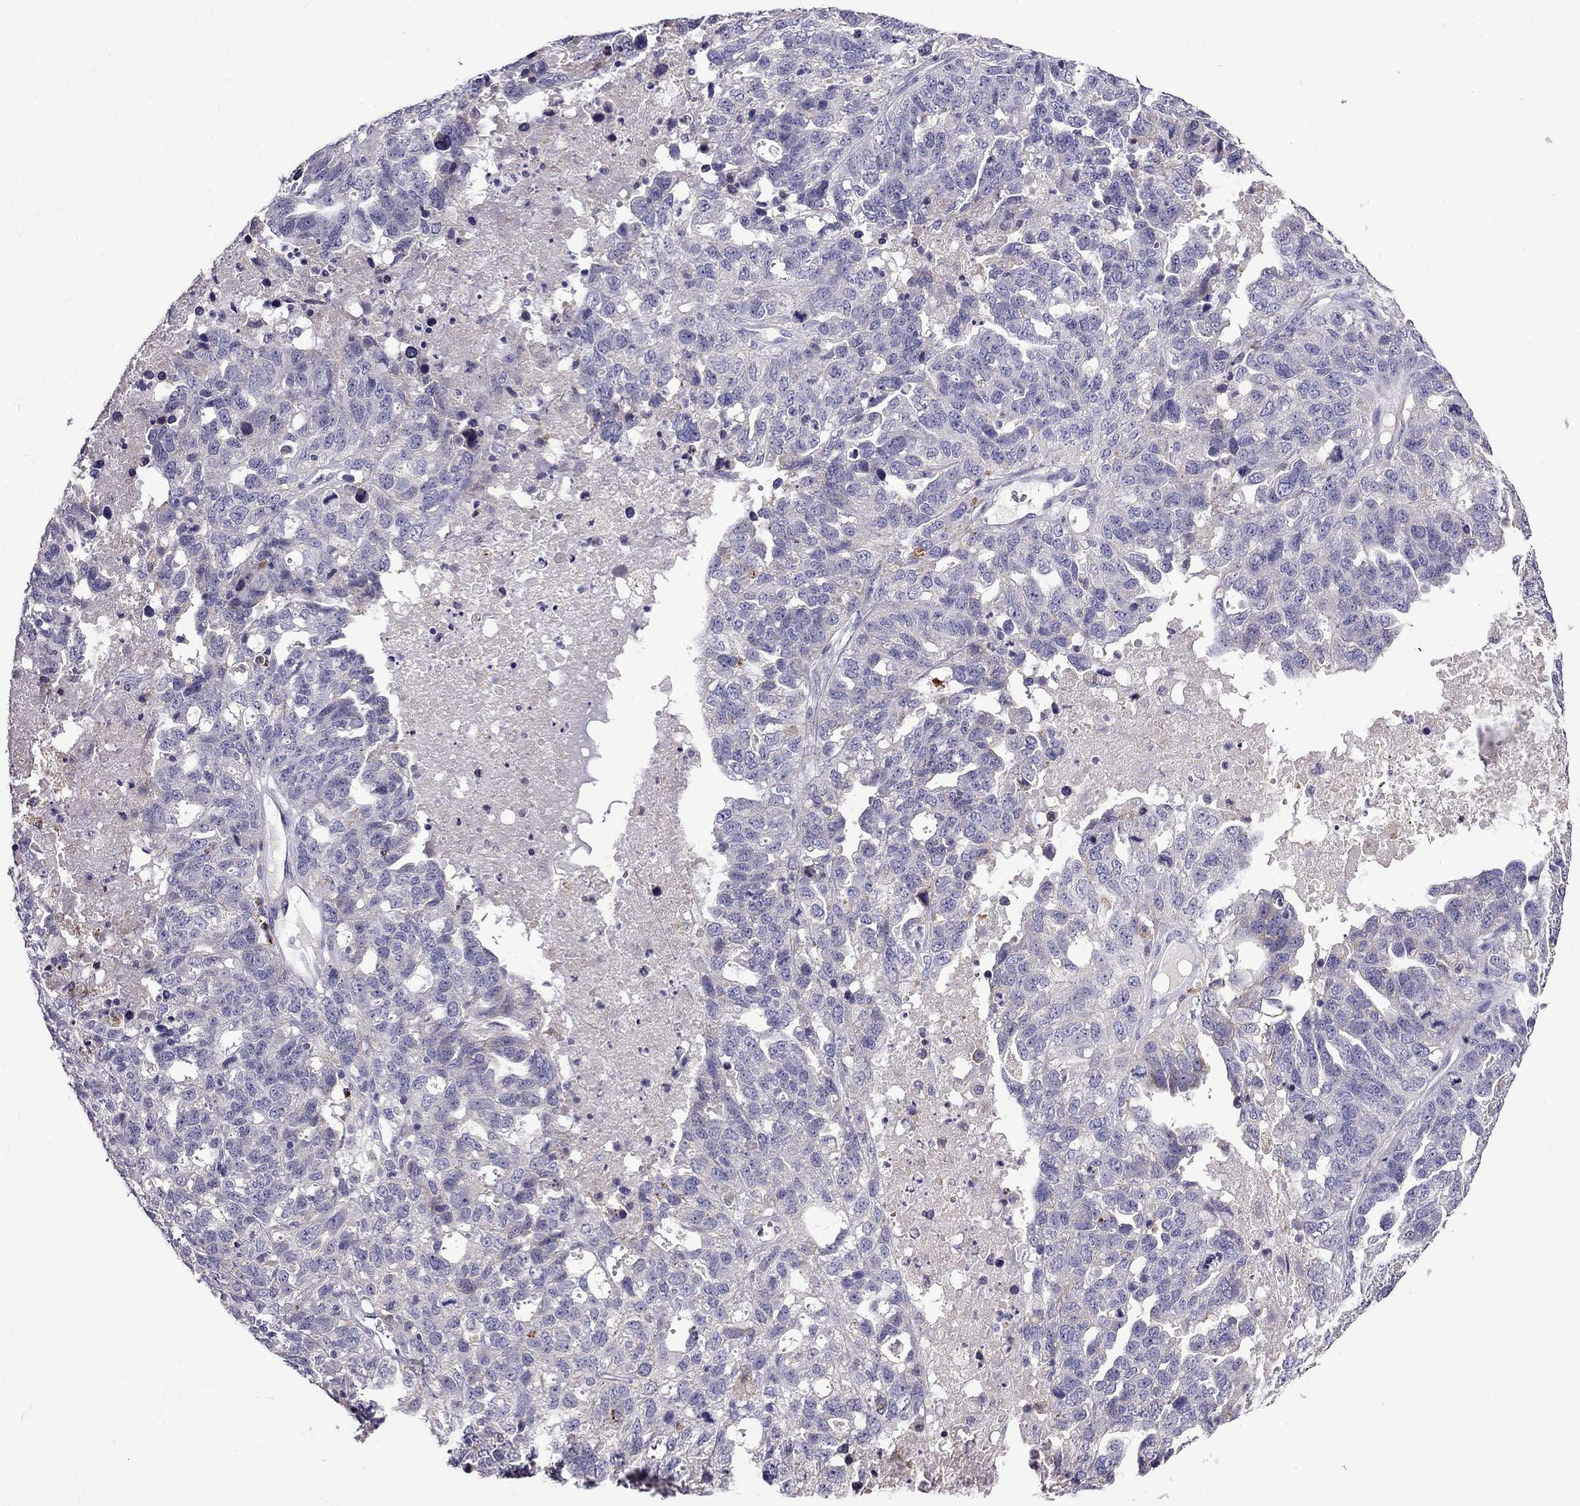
{"staining": {"intensity": "negative", "quantity": "none", "location": "none"}, "tissue": "ovarian cancer", "cell_type": "Tumor cells", "image_type": "cancer", "snomed": [{"axis": "morphology", "description": "Cystadenocarcinoma, serous, NOS"}, {"axis": "topography", "description": "Ovary"}], "caption": "Immunohistochemistry (IHC) of human serous cystadenocarcinoma (ovarian) reveals no expression in tumor cells.", "gene": "TSSK4", "patient": {"sex": "female", "age": 71}}